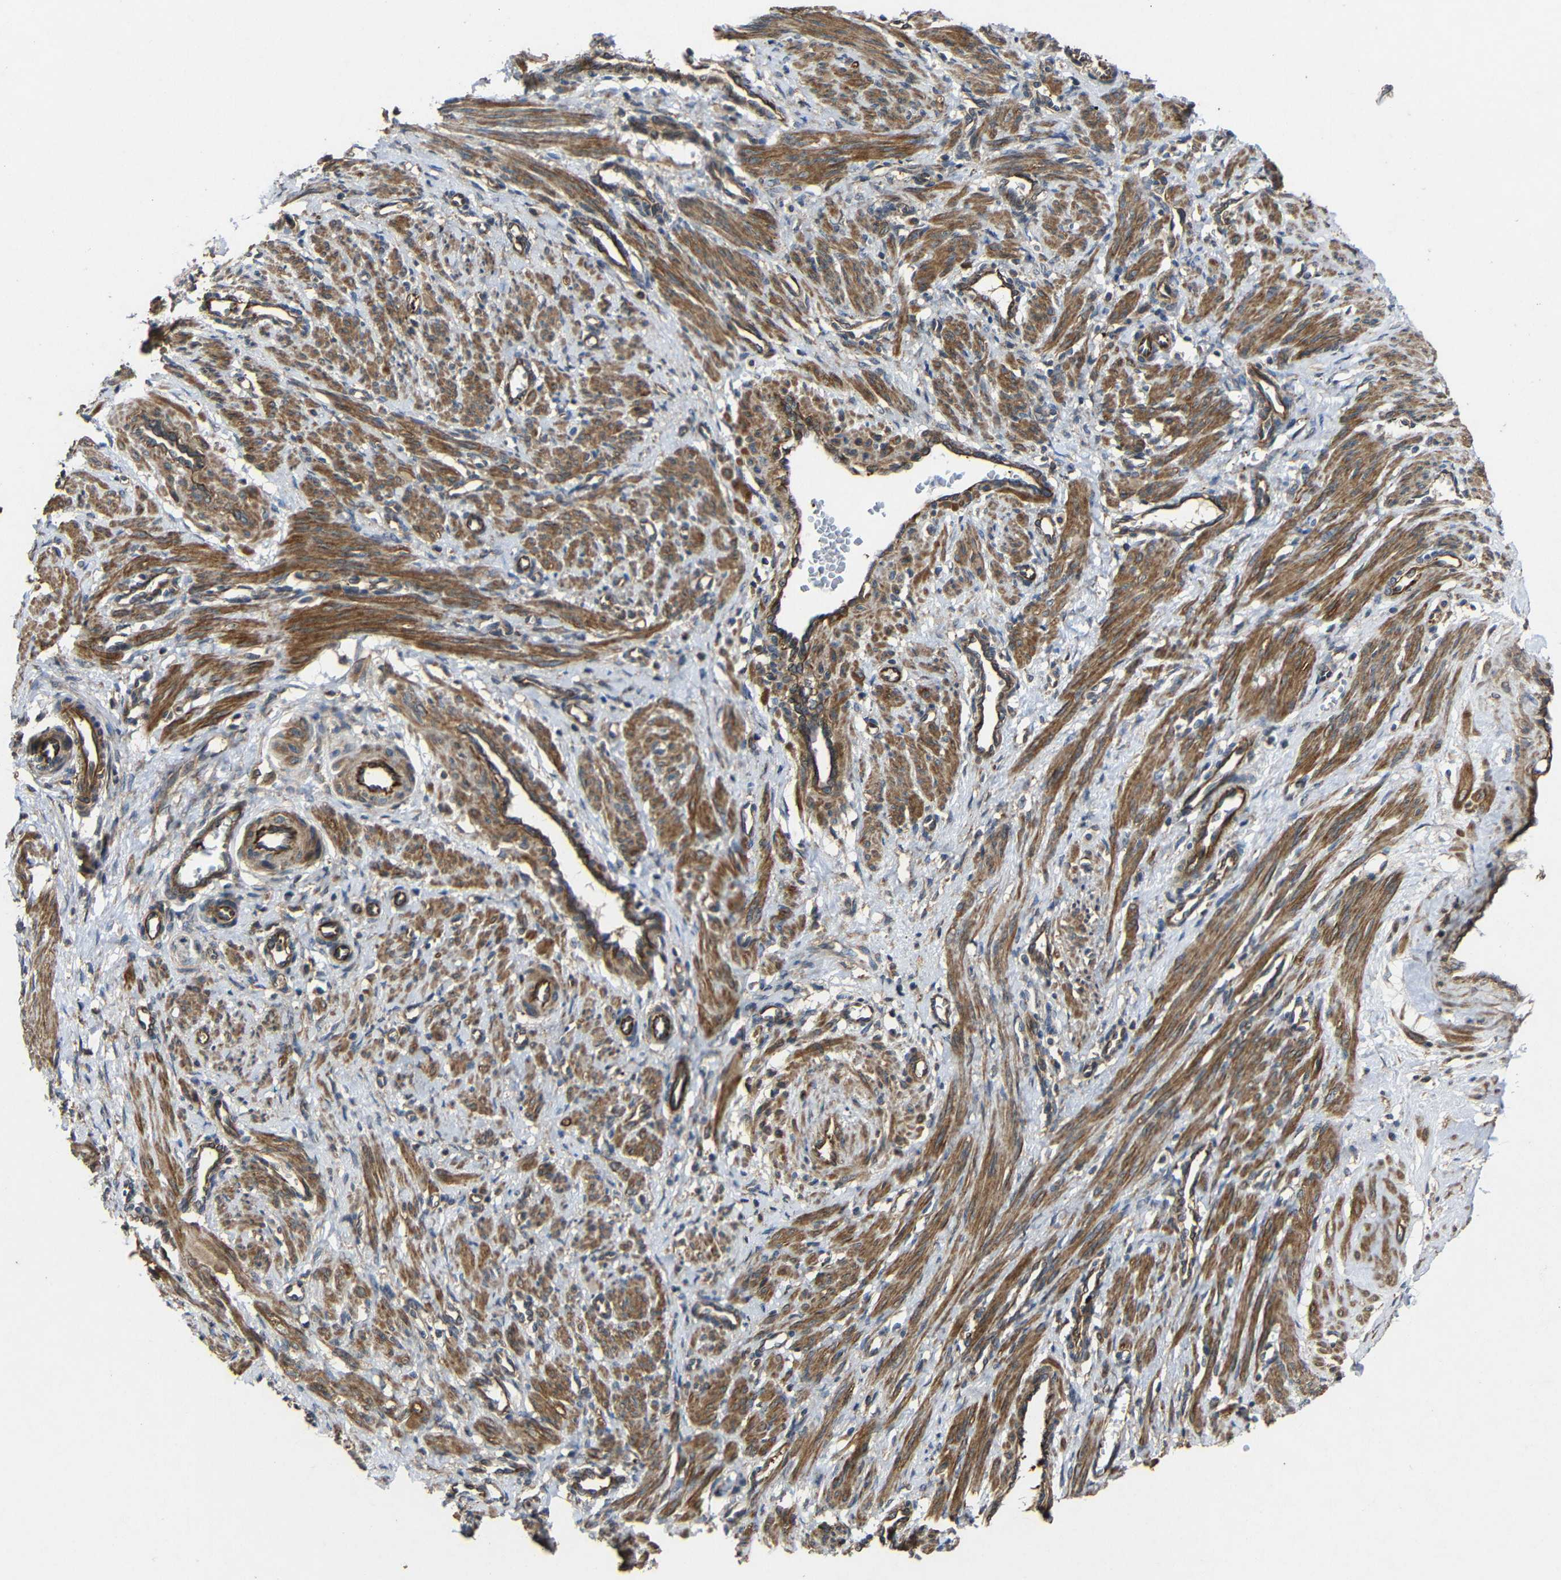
{"staining": {"intensity": "strong", "quantity": ">75%", "location": "cytoplasmic/membranous"}, "tissue": "smooth muscle", "cell_type": "Smooth muscle cells", "image_type": "normal", "snomed": [{"axis": "morphology", "description": "Normal tissue, NOS"}, {"axis": "topography", "description": "Endometrium"}], "caption": "The photomicrograph displays immunohistochemical staining of unremarkable smooth muscle. There is strong cytoplasmic/membranous staining is seen in about >75% of smooth muscle cells.", "gene": "EIF2S1", "patient": {"sex": "female", "age": 33}}